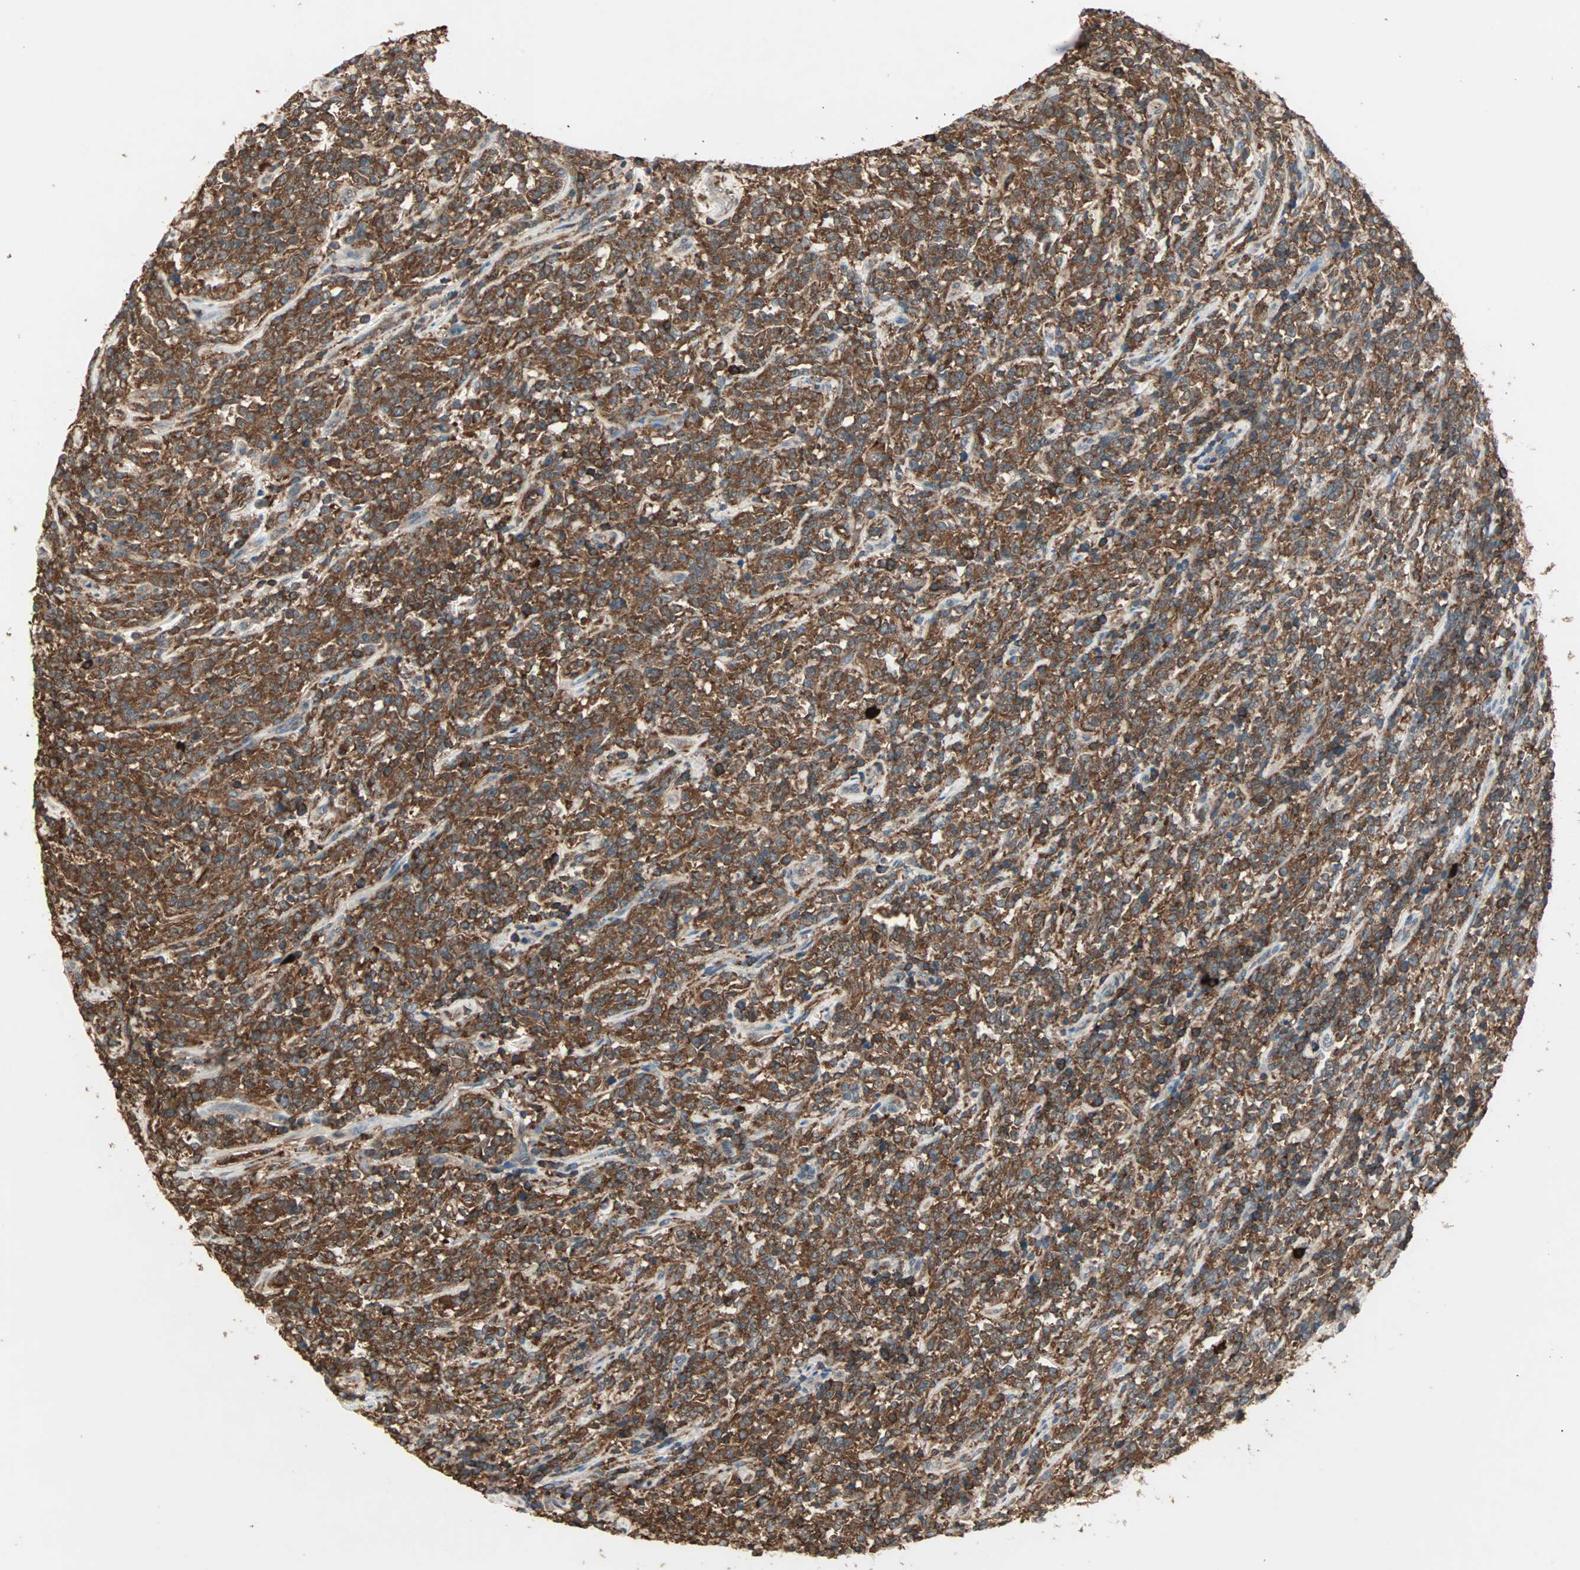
{"staining": {"intensity": "strong", "quantity": ">75%", "location": "cytoplasmic/membranous"}, "tissue": "lymphoma", "cell_type": "Tumor cells", "image_type": "cancer", "snomed": [{"axis": "morphology", "description": "Malignant lymphoma, non-Hodgkin's type, High grade"}, {"axis": "topography", "description": "Soft tissue"}], "caption": "Protein analysis of high-grade malignant lymphoma, non-Hodgkin's type tissue displays strong cytoplasmic/membranous expression in approximately >75% of tumor cells.", "gene": "MMP3", "patient": {"sex": "male", "age": 18}}